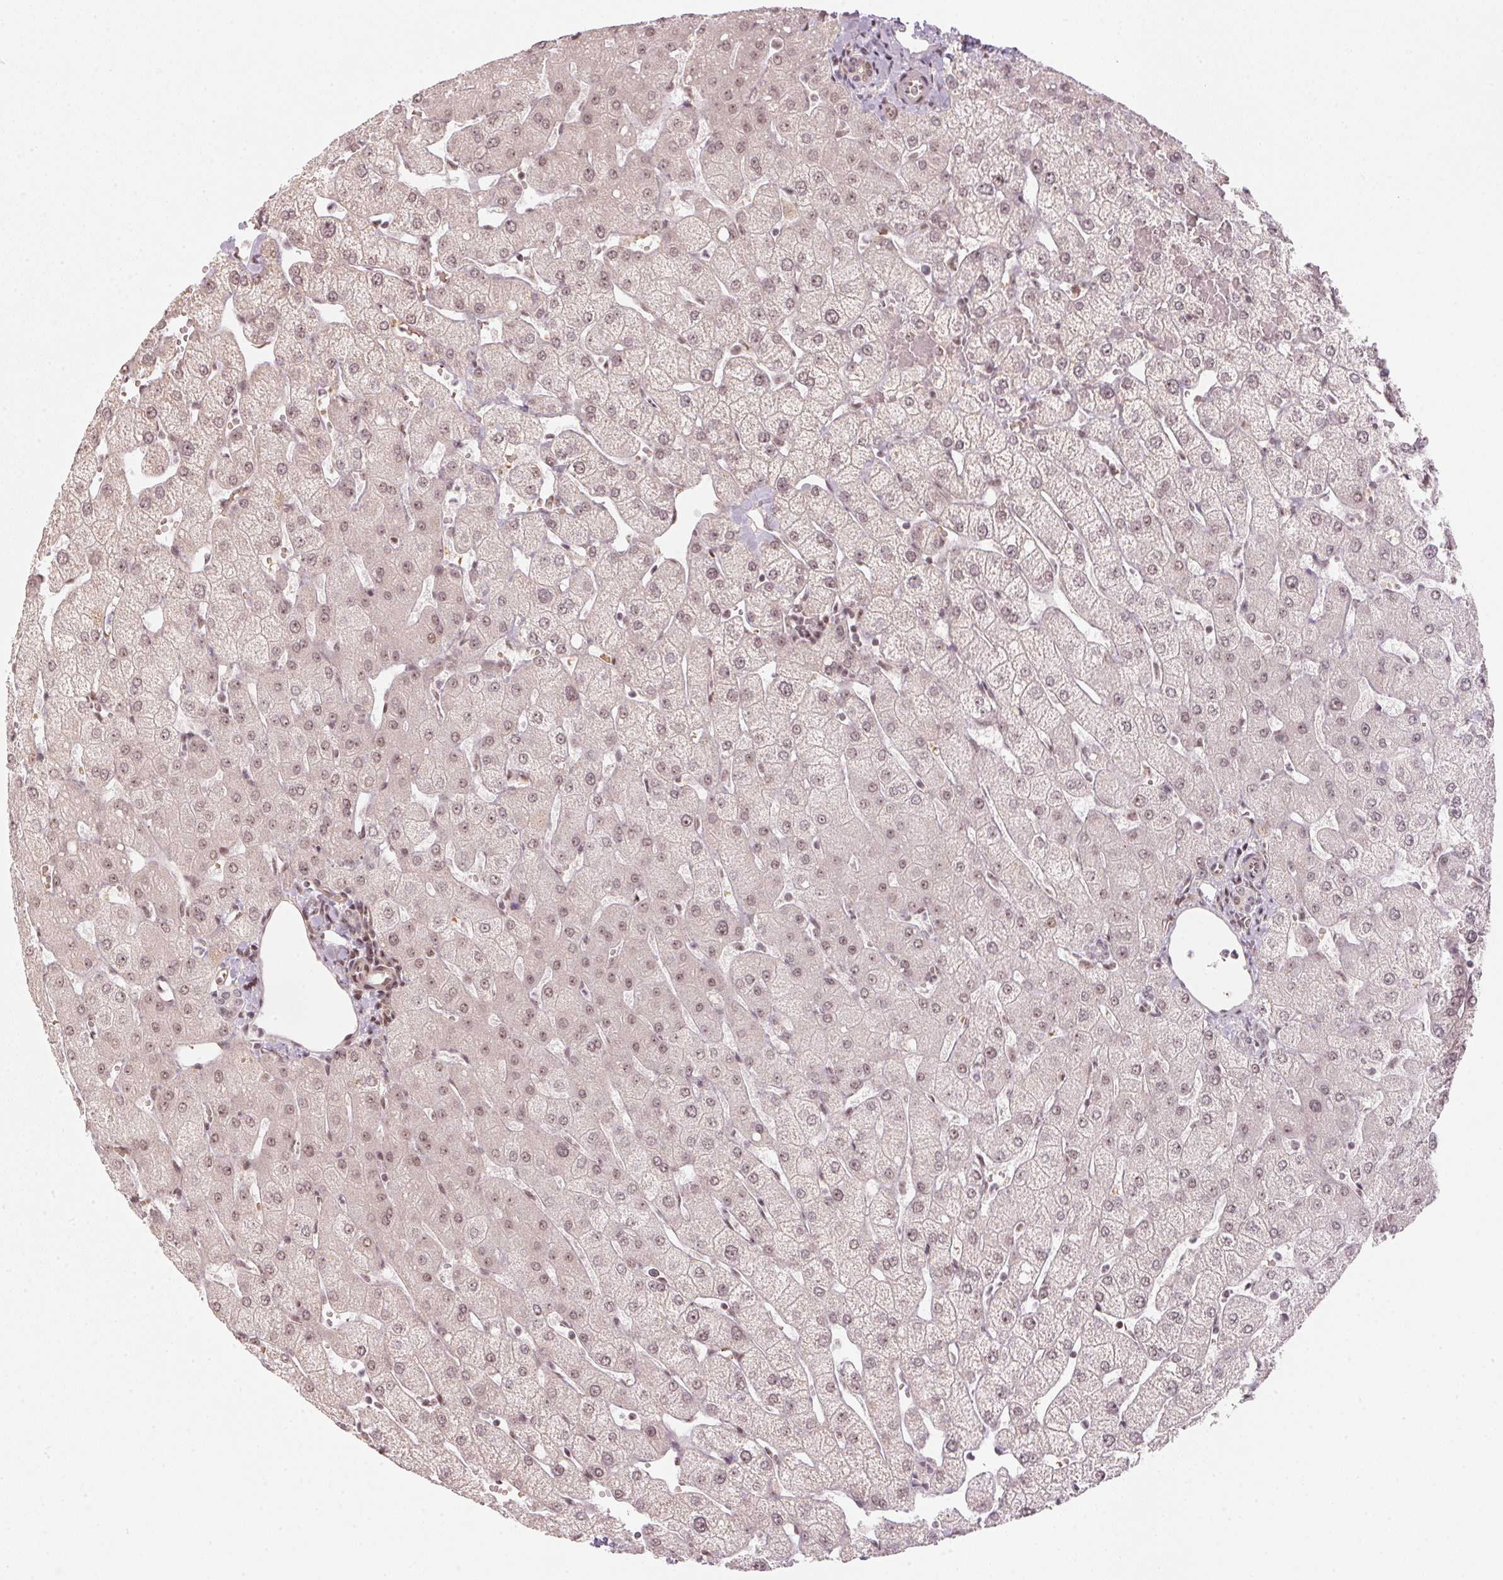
{"staining": {"intensity": "weak", "quantity": "25%-75%", "location": "nuclear"}, "tissue": "liver", "cell_type": "Cholangiocytes", "image_type": "normal", "snomed": [{"axis": "morphology", "description": "Normal tissue, NOS"}, {"axis": "topography", "description": "Liver"}], "caption": "About 25%-75% of cholangiocytes in normal liver demonstrate weak nuclear protein positivity as visualized by brown immunohistochemical staining.", "gene": "KAT6A", "patient": {"sex": "female", "age": 54}}